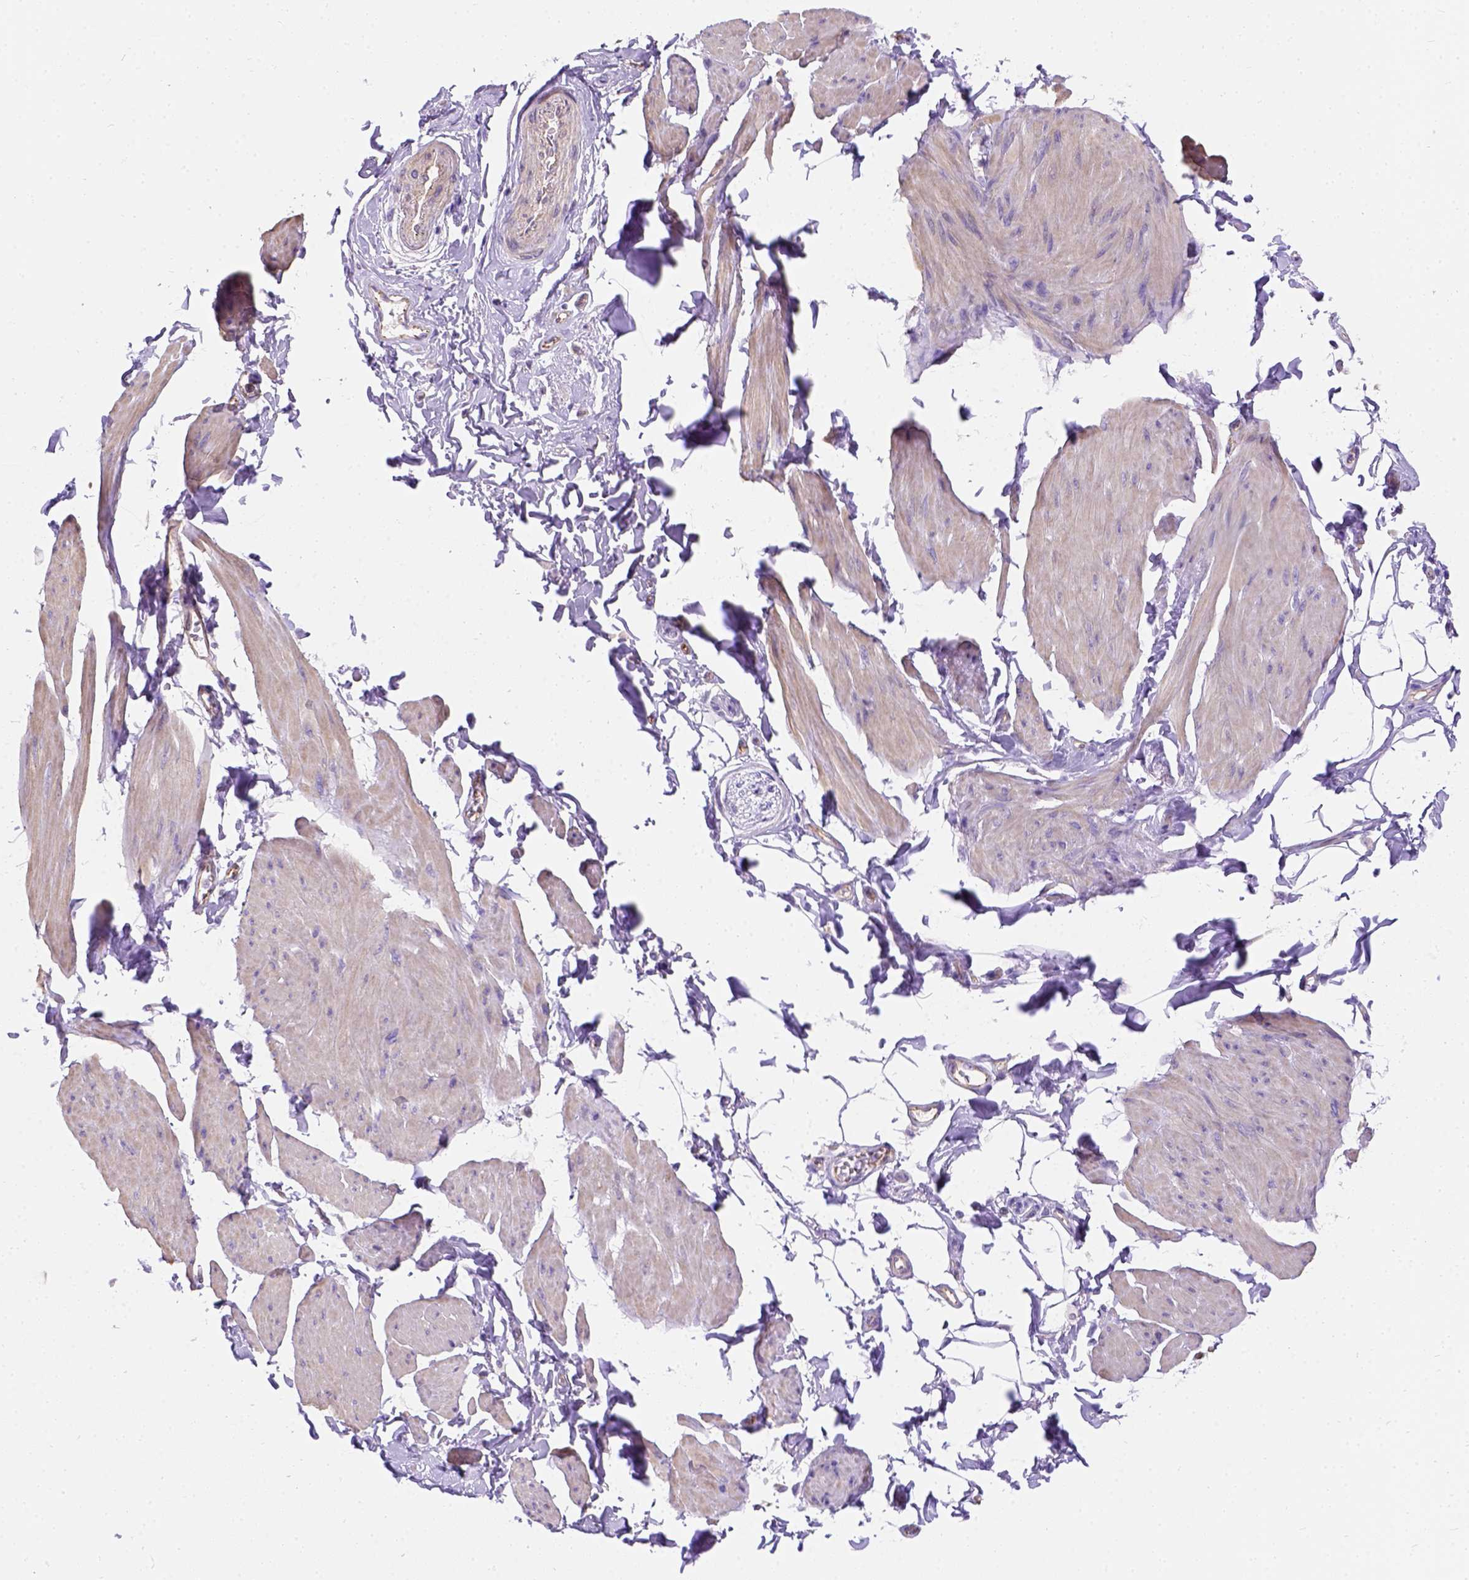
{"staining": {"intensity": "weak", "quantity": "25%-75%", "location": "cytoplasmic/membranous"}, "tissue": "smooth muscle", "cell_type": "Smooth muscle cells", "image_type": "normal", "snomed": [{"axis": "morphology", "description": "Normal tissue, NOS"}, {"axis": "topography", "description": "Adipose tissue"}, {"axis": "topography", "description": "Smooth muscle"}, {"axis": "topography", "description": "Peripheral nerve tissue"}], "caption": "Brown immunohistochemical staining in unremarkable smooth muscle reveals weak cytoplasmic/membranous expression in approximately 25%-75% of smooth muscle cells.", "gene": "PHF7", "patient": {"sex": "male", "age": 83}}